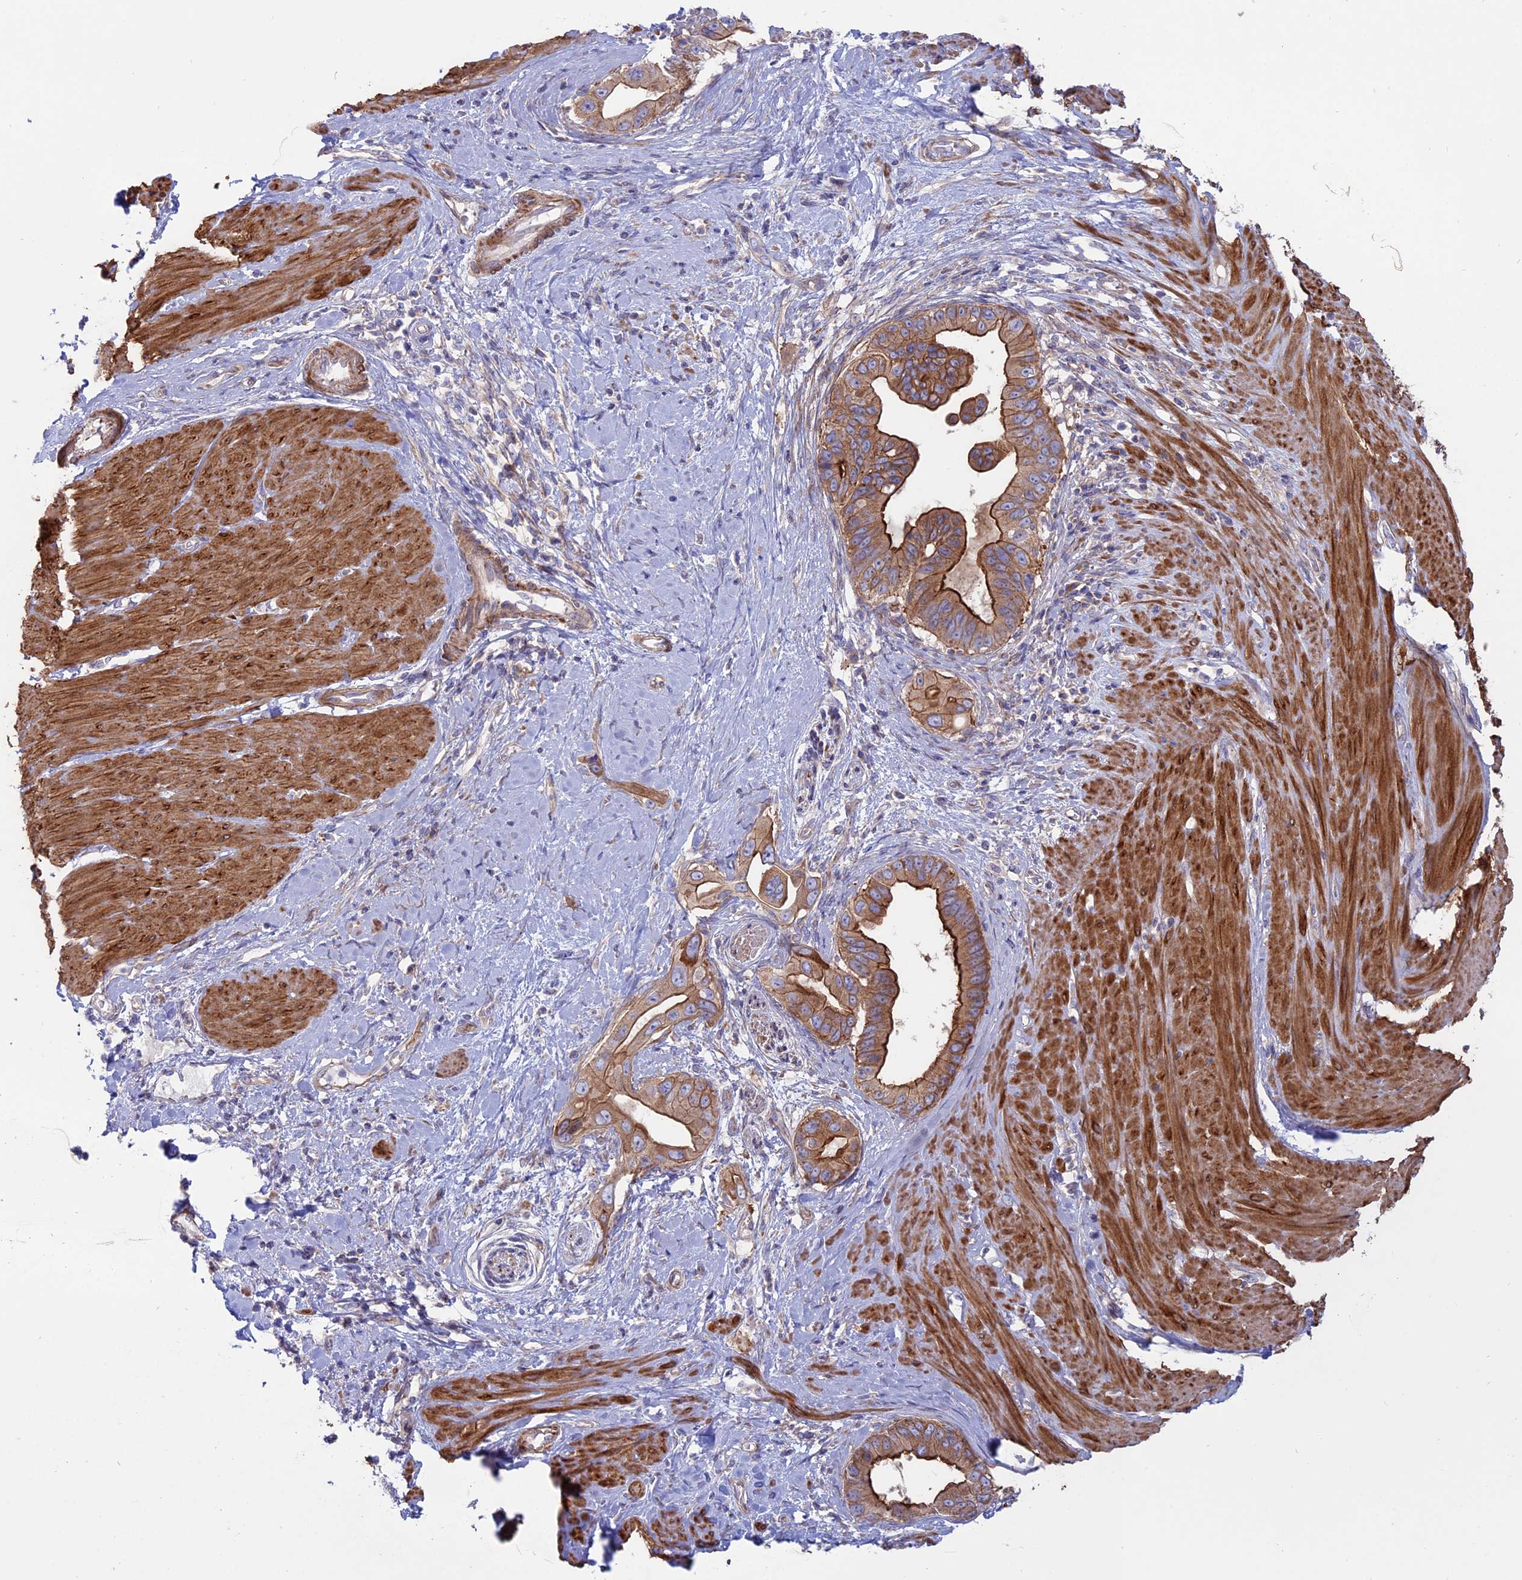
{"staining": {"intensity": "strong", "quantity": ">75%", "location": "cytoplasmic/membranous"}, "tissue": "pancreatic cancer", "cell_type": "Tumor cells", "image_type": "cancer", "snomed": [{"axis": "morphology", "description": "Adenocarcinoma, NOS"}, {"axis": "topography", "description": "Pancreas"}], "caption": "This histopathology image exhibits IHC staining of human adenocarcinoma (pancreatic), with high strong cytoplasmic/membranous expression in approximately >75% of tumor cells.", "gene": "MYO5B", "patient": {"sex": "female", "age": 56}}